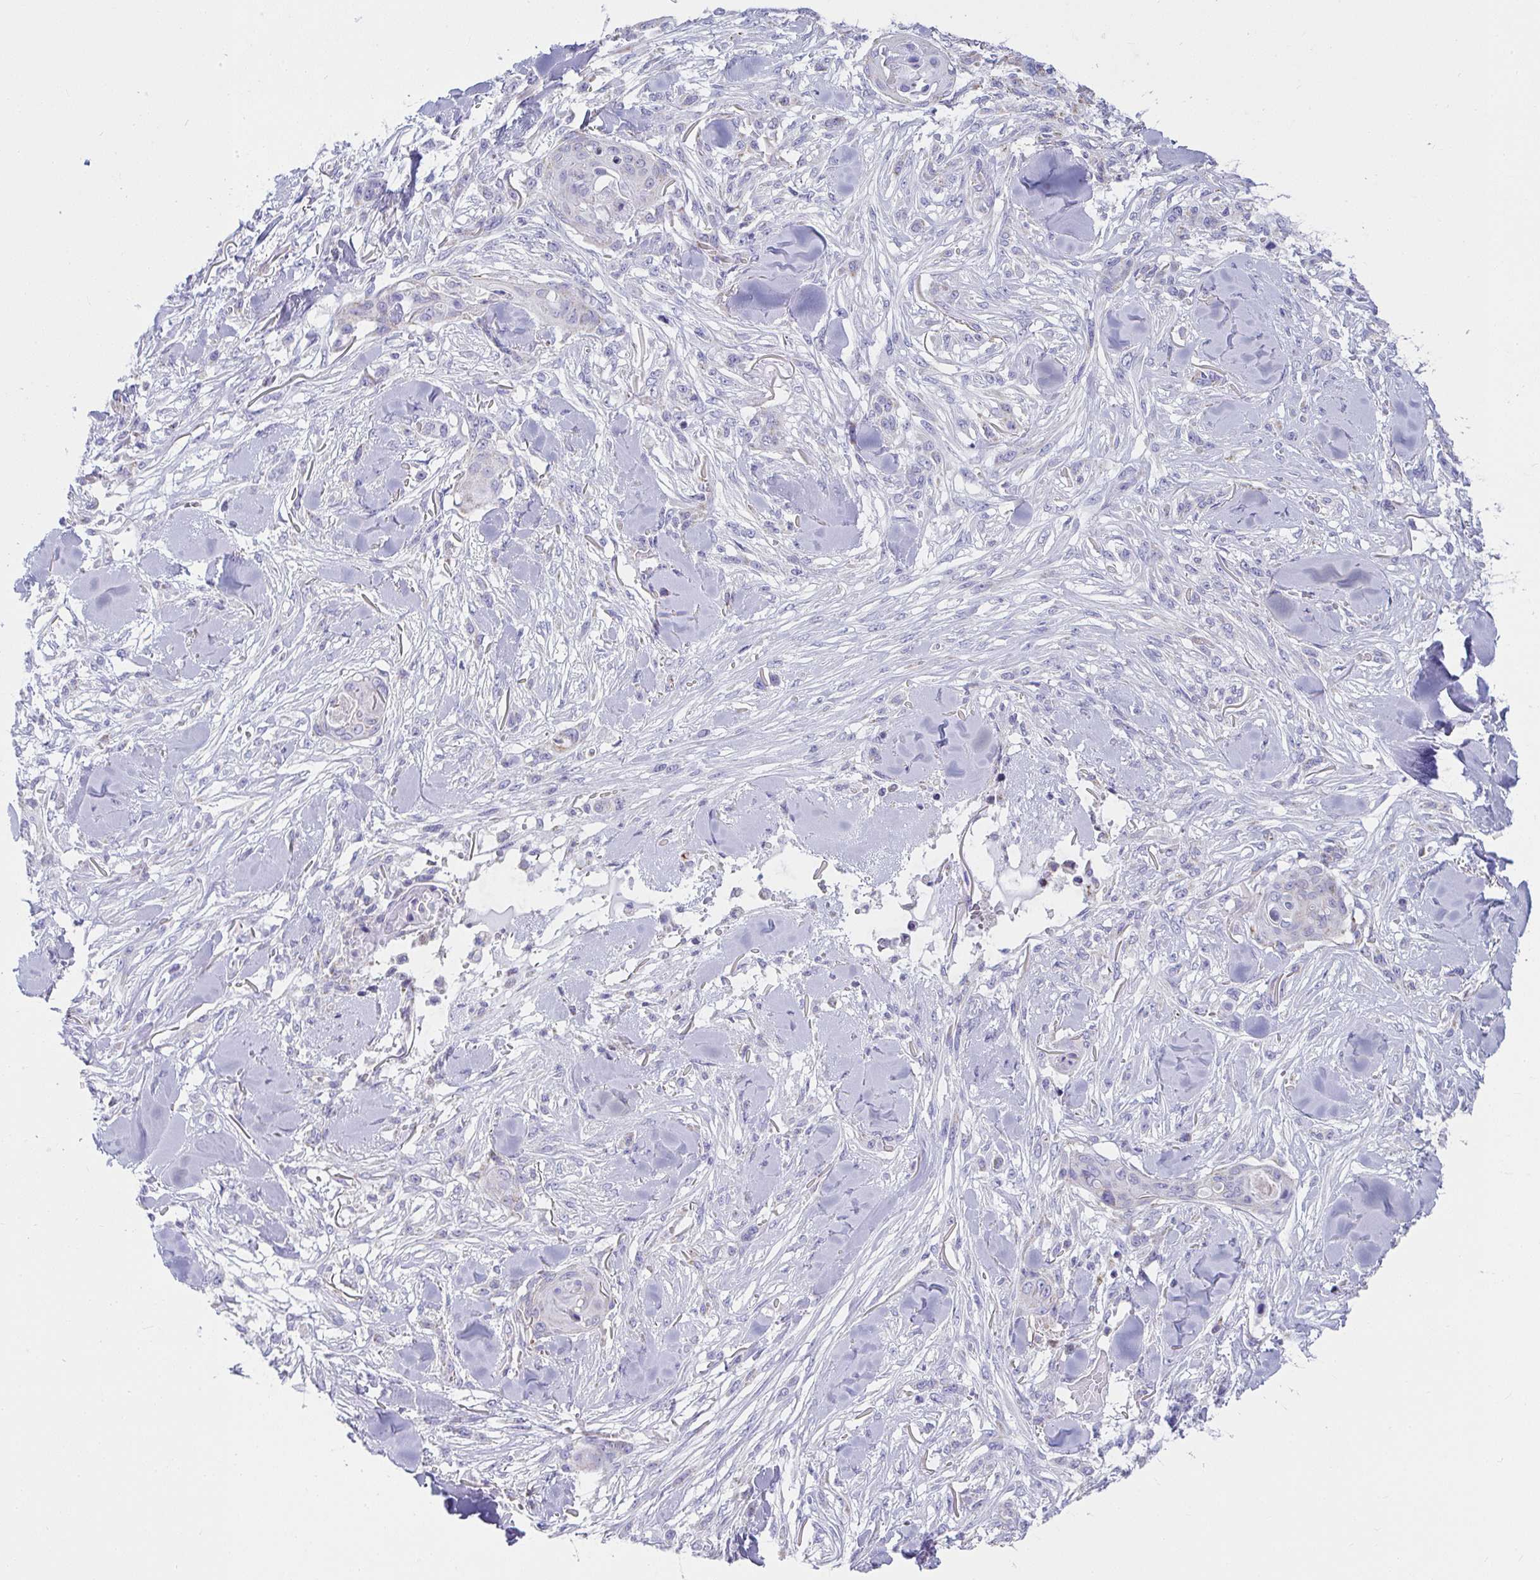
{"staining": {"intensity": "negative", "quantity": "none", "location": "none"}, "tissue": "skin cancer", "cell_type": "Tumor cells", "image_type": "cancer", "snomed": [{"axis": "morphology", "description": "Squamous cell carcinoma, NOS"}, {"axis": "topography", "description": "Skin"}], "caption": "This micrograph is of skin cancer stained with immunohistochemistry to label a protein in brown with the nuclei are counter-stained blue. There is no positivity in tumor cells. Brightfield microscopy of immunohistochemistry stained with DAB (brown) and hematoxylin (blue), captured at high magnification.", "gene": "SLC6A1", "patient": {"sex": "female", "age": 59}}